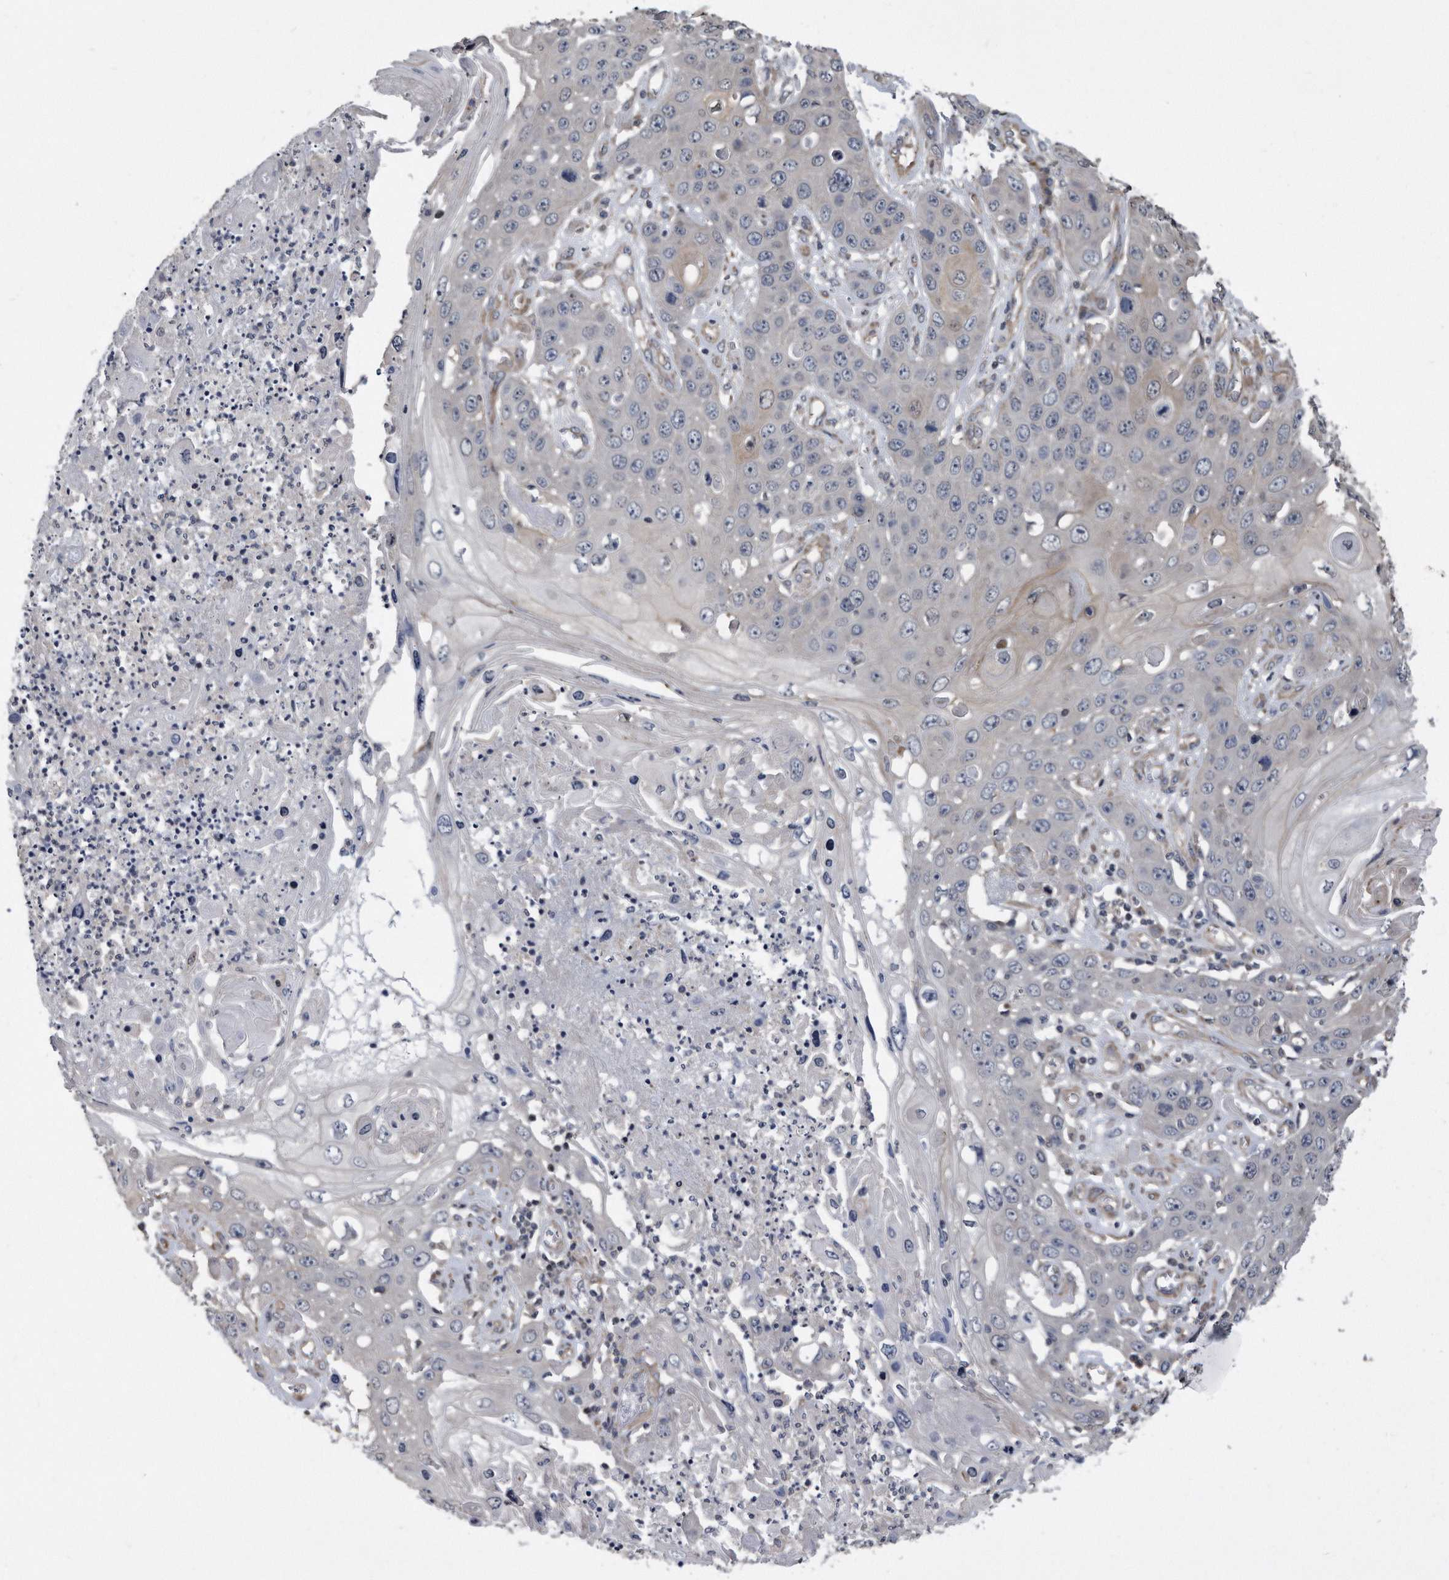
{"staining": {"intensity": "negative", "quantity": "none", "location": "none"}, "tissue": "skin cancer", "cell_type": "Tumor cells", "image_type": "cancer", "snomed": [{"axis": "morphology", "description": "Squamous cell carcinoma, NOS"}, {"axis": "topography", "description": "Skin"}], "caption": "An image of human skin squamous cell carcinoma is negative for staining in tumor cells.", "gene": "ARMCX1", "patient": {"sex": "male", "age": 55}}